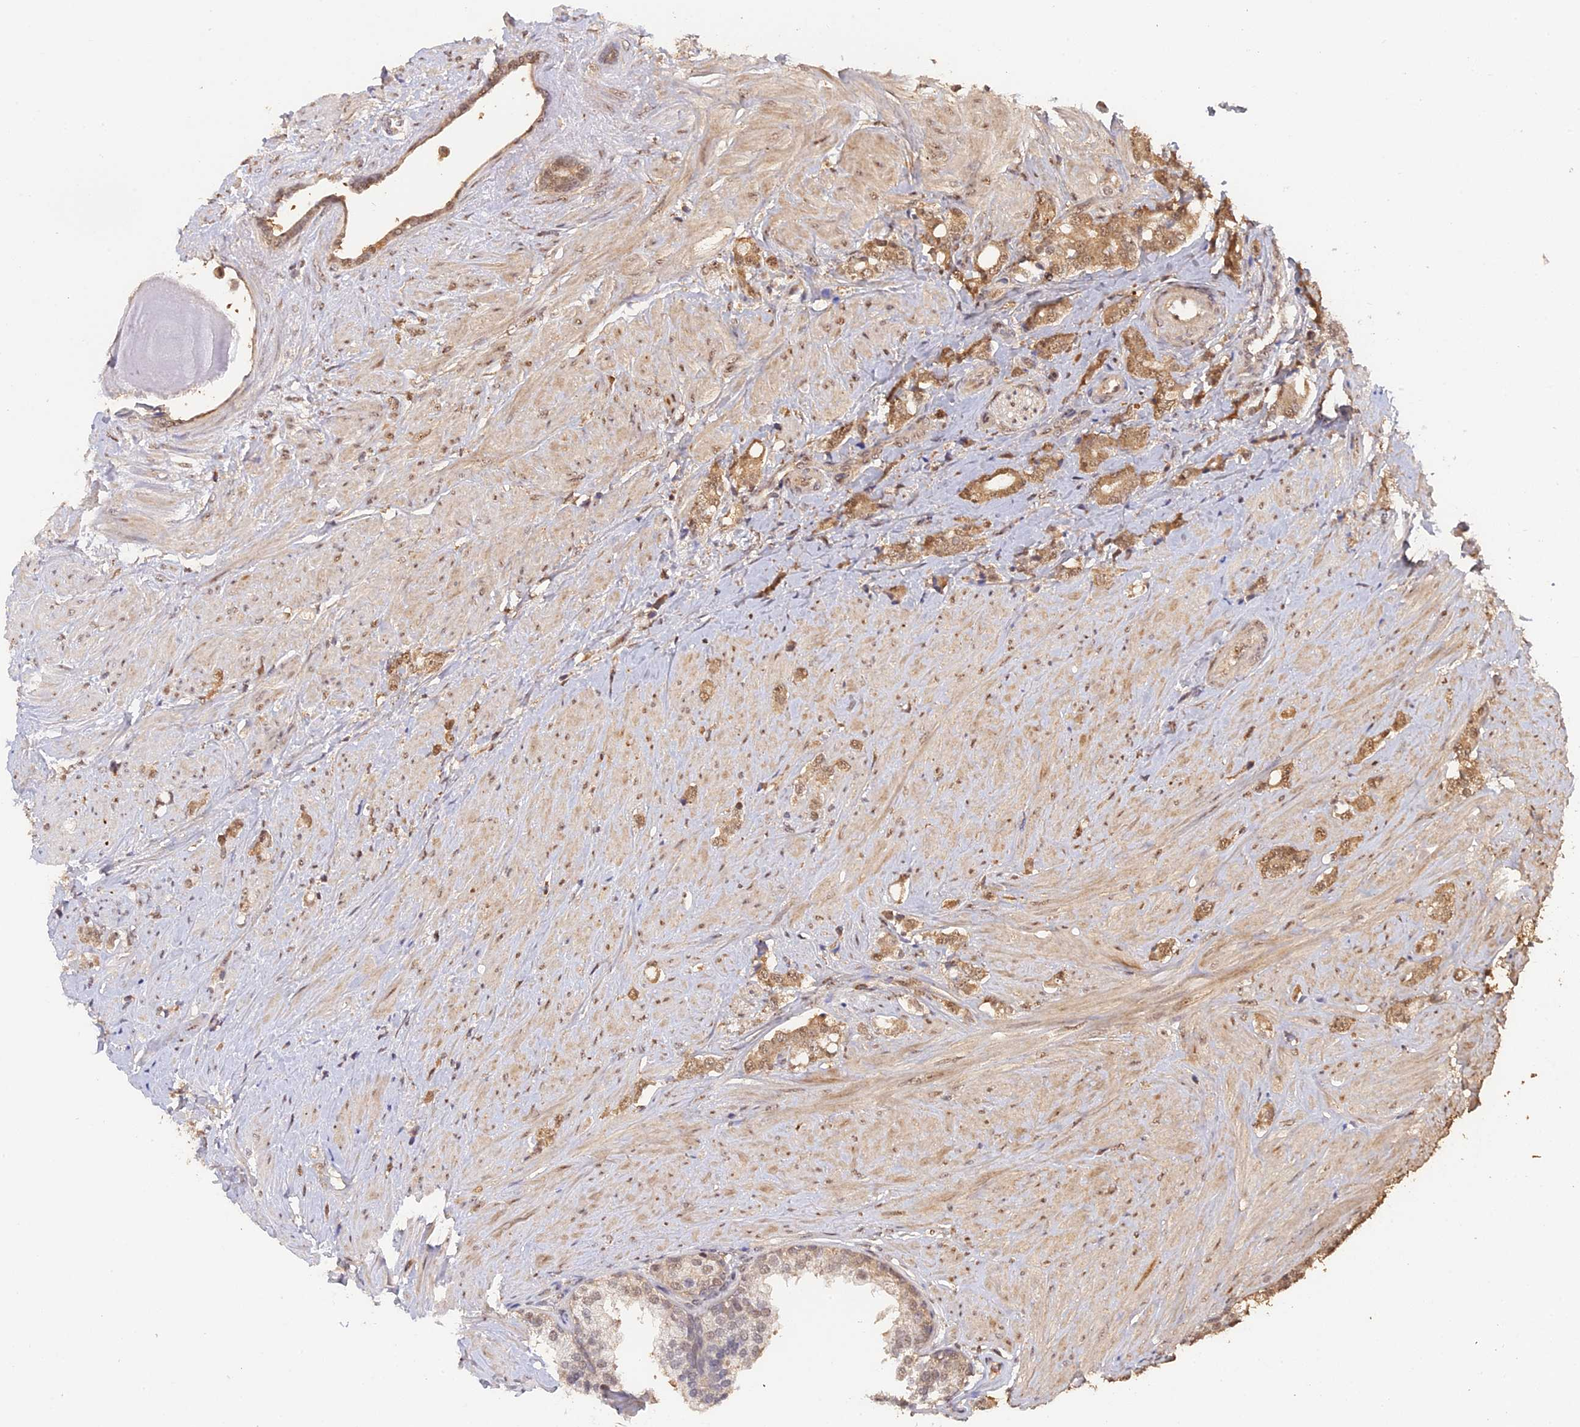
{"staining": {"intensity": "moderate", "quantity": ">75%", "location": "cytoplasmic/membranous,nuclear"}, "tissue": "prostate cancer", "cell_type": "Tumor cells", "image_type": "cancer", "snomed": [{"axis": "morphology", "description": "Adenocarcinoma, High grade"}, {"axis": "topography", "description": "Prostate"}], "caption": "Human high-grade adenocarcinoma (prostate) stained with a brown dye shows moderate cytoplasmic/membranous and nuclear positive staining in about >75% of tumor cells.", "gene": "PSMC6", "patient": {"sex": "male", "age": 62}}